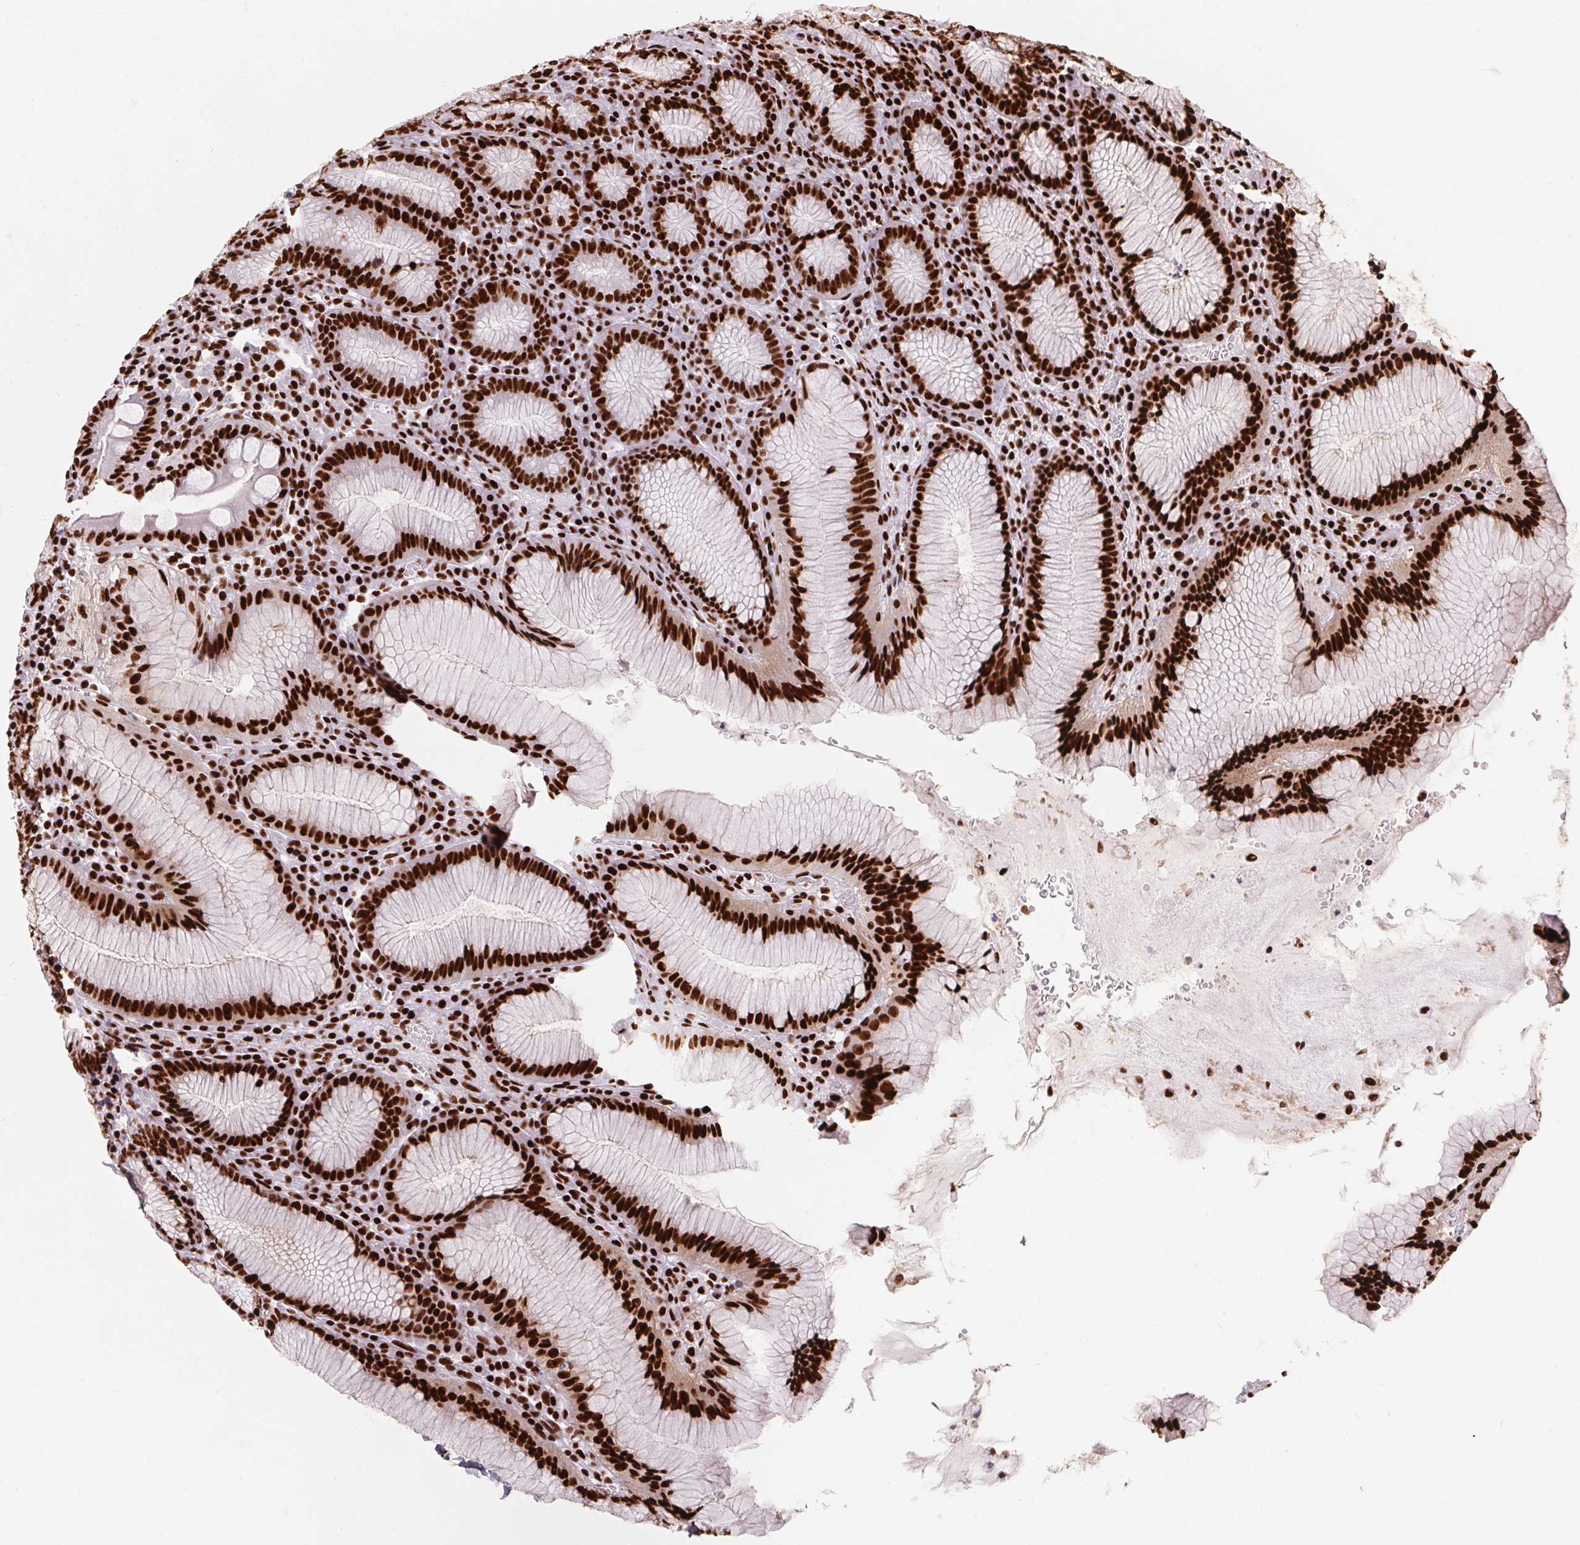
{"staining": {"intensity": "strong", "quantity": ">75%", "location": "nuclear"}, "tissue": "stomach", "cell_type": "Glandular cells", "image_type": "normal", "snomed": [{"axis": "morphology", "description": "Normal tissue, NOS"}, {"axis": "topography", "description": "Stomach"}], "caption": "High-power microscopy captured an IHC histopathology image of unremarkable stomach, revealing strong nuclear expression in approximately >75% of glandular cells.", "gene": "PAGE3", "patient": {"sex": "male", "age": 55}}